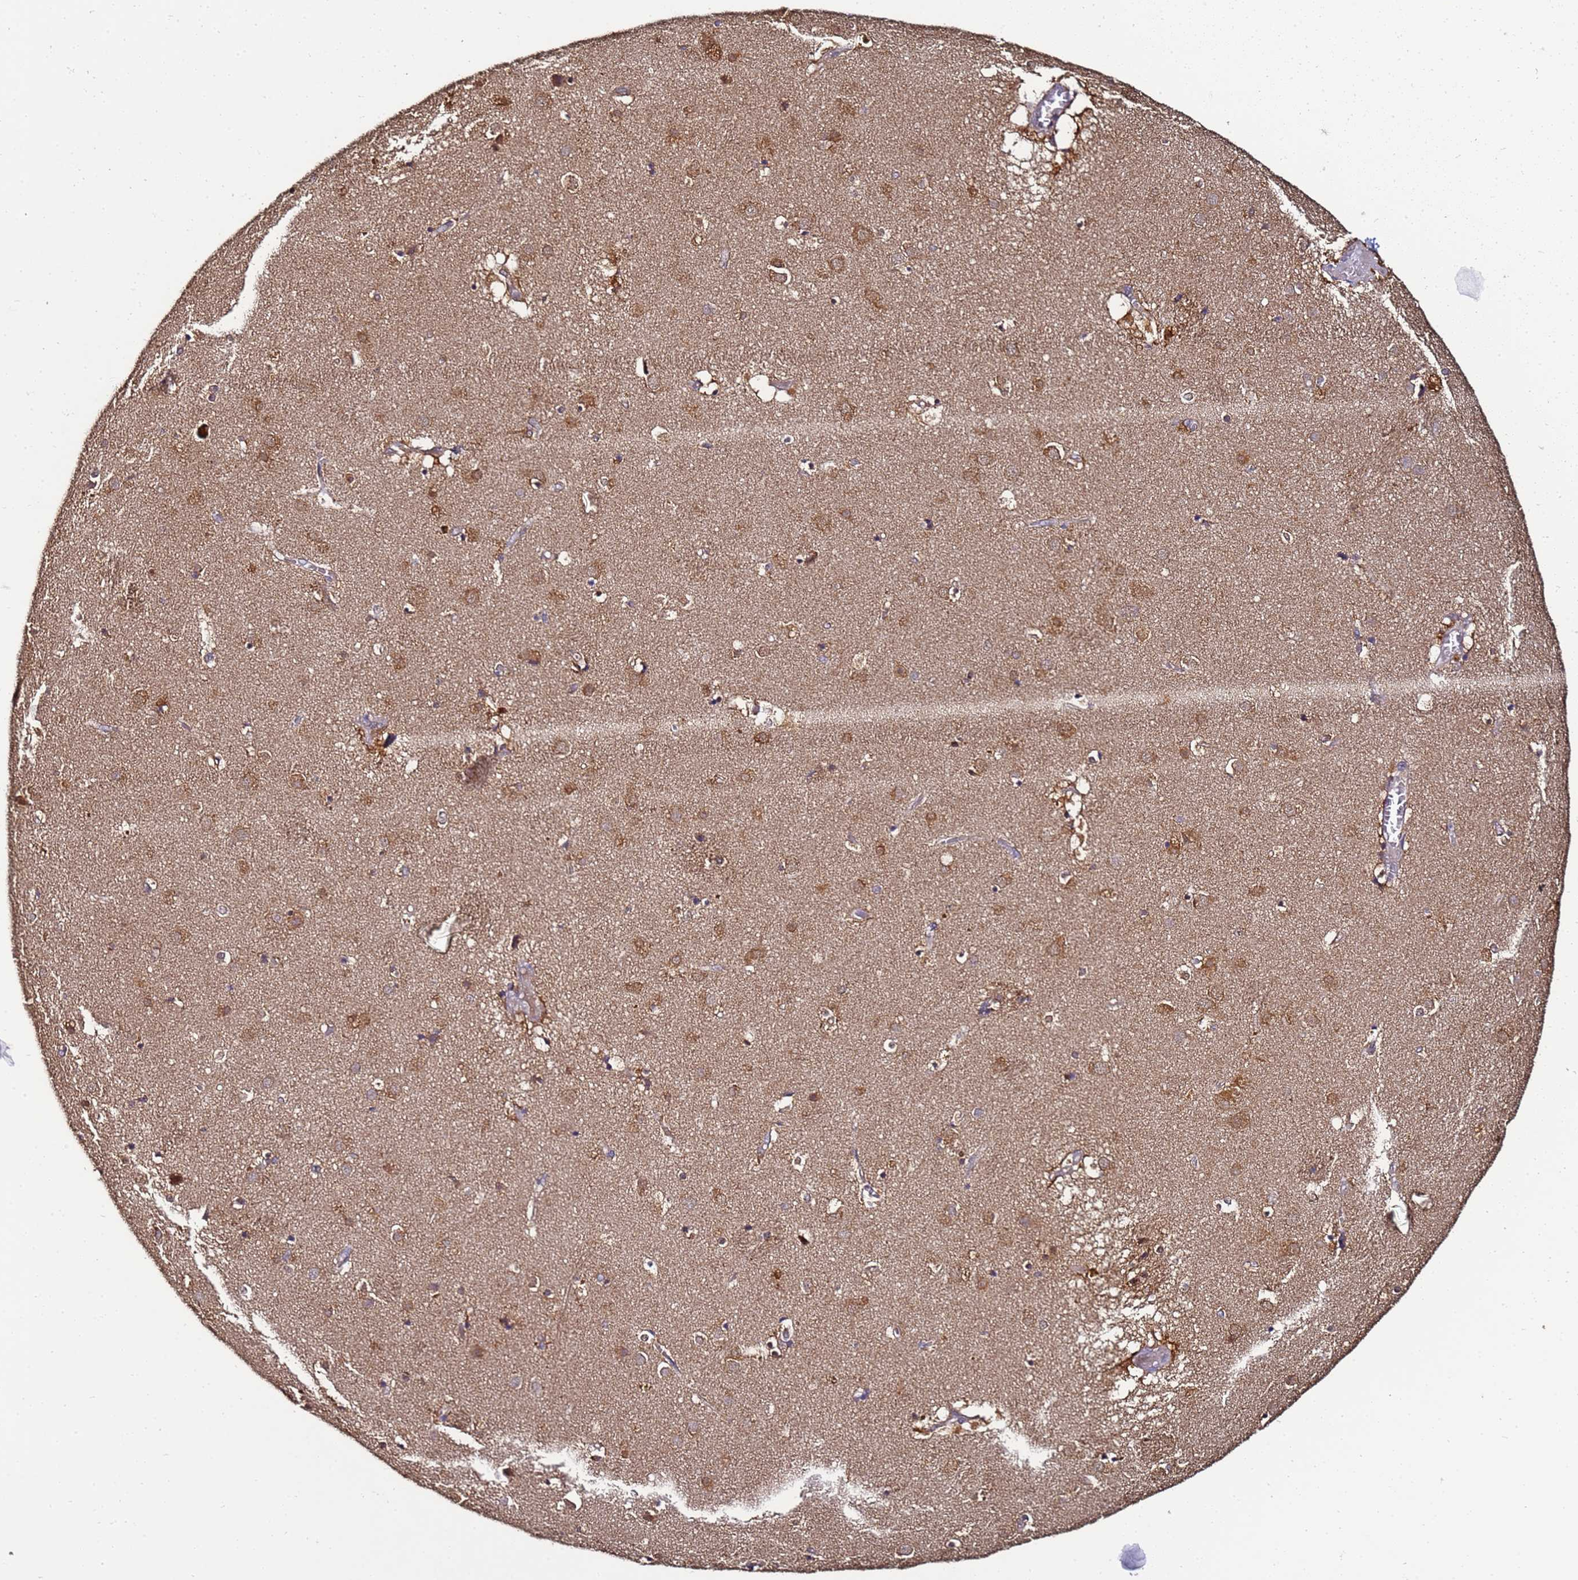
{"staining": {"intensity": "weak", "quantity": "<25%", "location": "cytoplasmic/membranous"}, "tissue": "caudate", "cell_type": "Glial cells", "image_type": "normal", "snomed": [{"axis": "morphology", "description": "Normal tissue, NOS"}, {"axis": "topography", "description": "Lateral ventricle wall"}], "caption": "High power microscopy image of an IHC micrograph of normal caudate, revealing no significant expression in glial cells. (DAB IHC, high magnification).", "gene": "ENOPH1", "patient": {"sex": "male", "age": 70}}